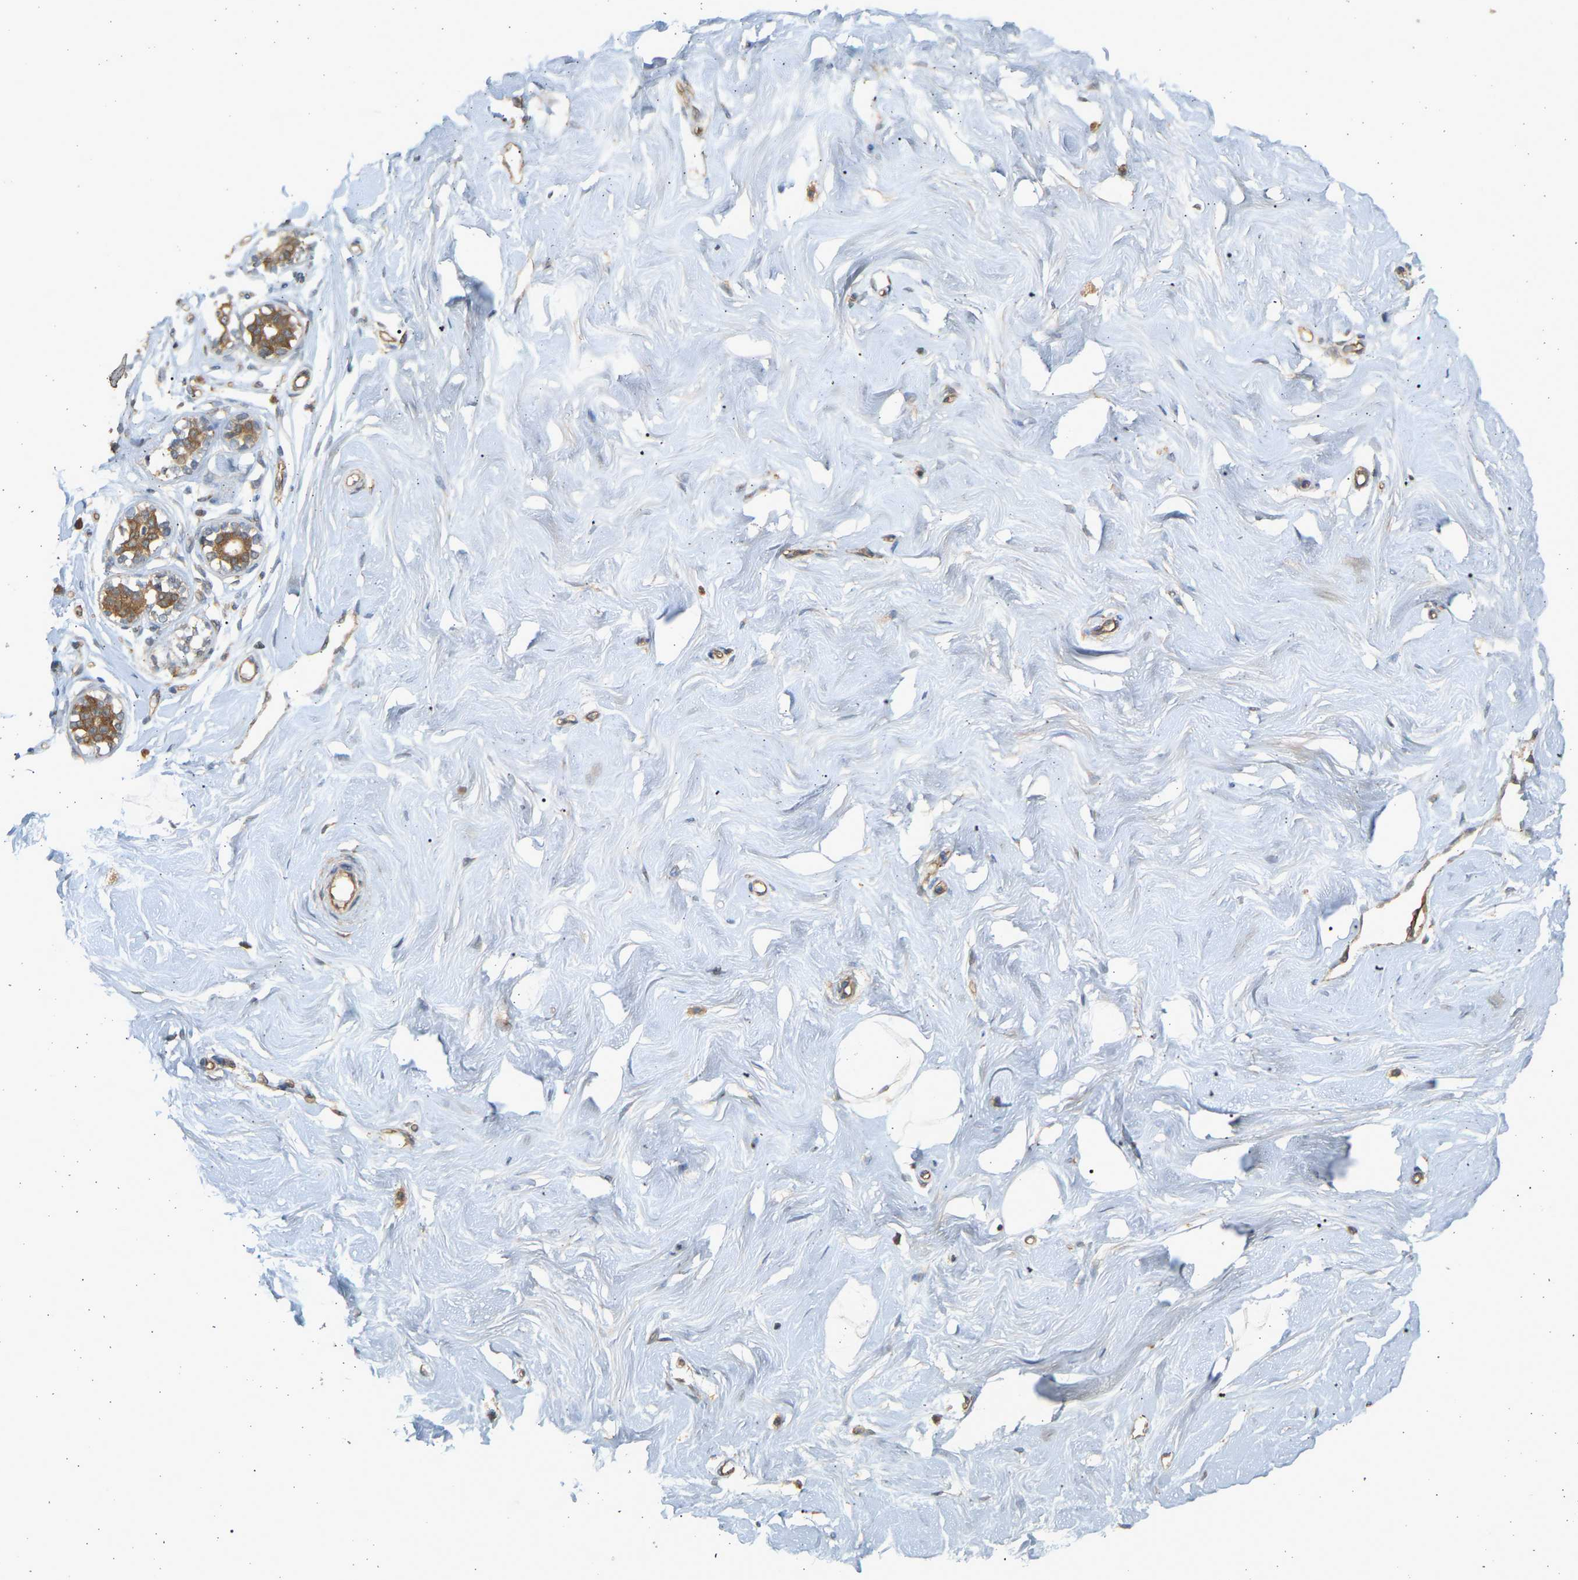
{"staining": {"intensity": "weak", "quantity": ">75%", "location": "cytoplasmic/membranous"}, "tissue": "breast", "cell_type": "Adipocytes", "image_type": "normal", "snomed": [{"axis": "morphology", "description": "Normal tissue, NOS"}, {"axis": "topography", "description": "Breast"}], "caption": "IHC of normal human breast shows low levels of weak cytoplasmic/membranous staining in approximately >75% of adipocytes. (DAB (3,3'-diaminobenzidine) IHC, brown staining for protein, blue staining for nuclei).", "gene": "B4GALT6", "patient": {"sex": "female", "age": 23}}